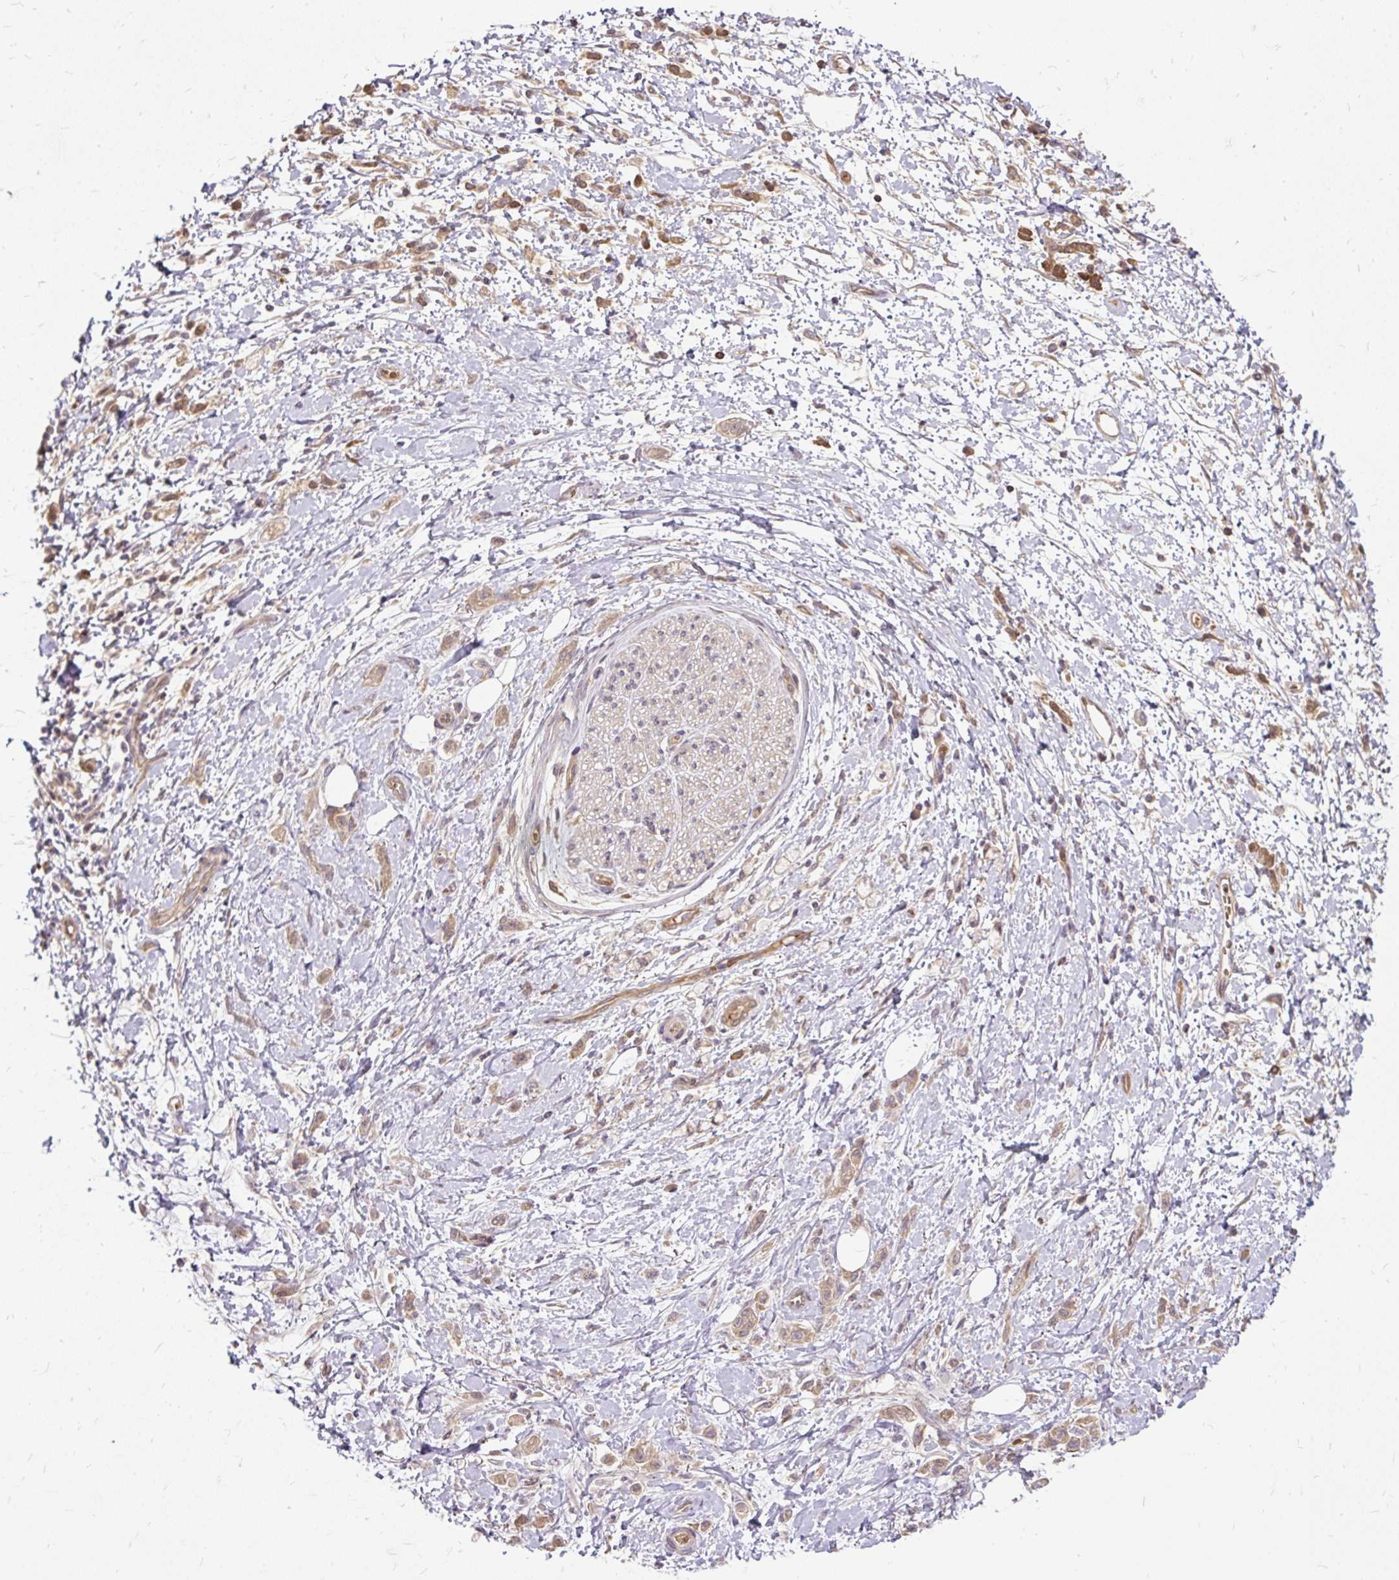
{"staining": {"intensity": "moderate", "quantity": ">75%", "location": "cytoplasmic/membranous"}, "tissue": "stomach cancer", "cell_type": "Tumor cells", "image_type": "cancer", "snomed": [{"axis": "morphology", "description": "Adenocarcinoma, NOS"}, {"axis": "topography", "description": "Stomach"}], "caption": "Brown immunohistochemical staining in stomach cancer reveals moderate cytoplasmic/membranous positivity in about >75% of tumor cells. Nuclei are stained in blue.", "gene": "AP5S1", "patient": {"sex": "female", "age": 60}}